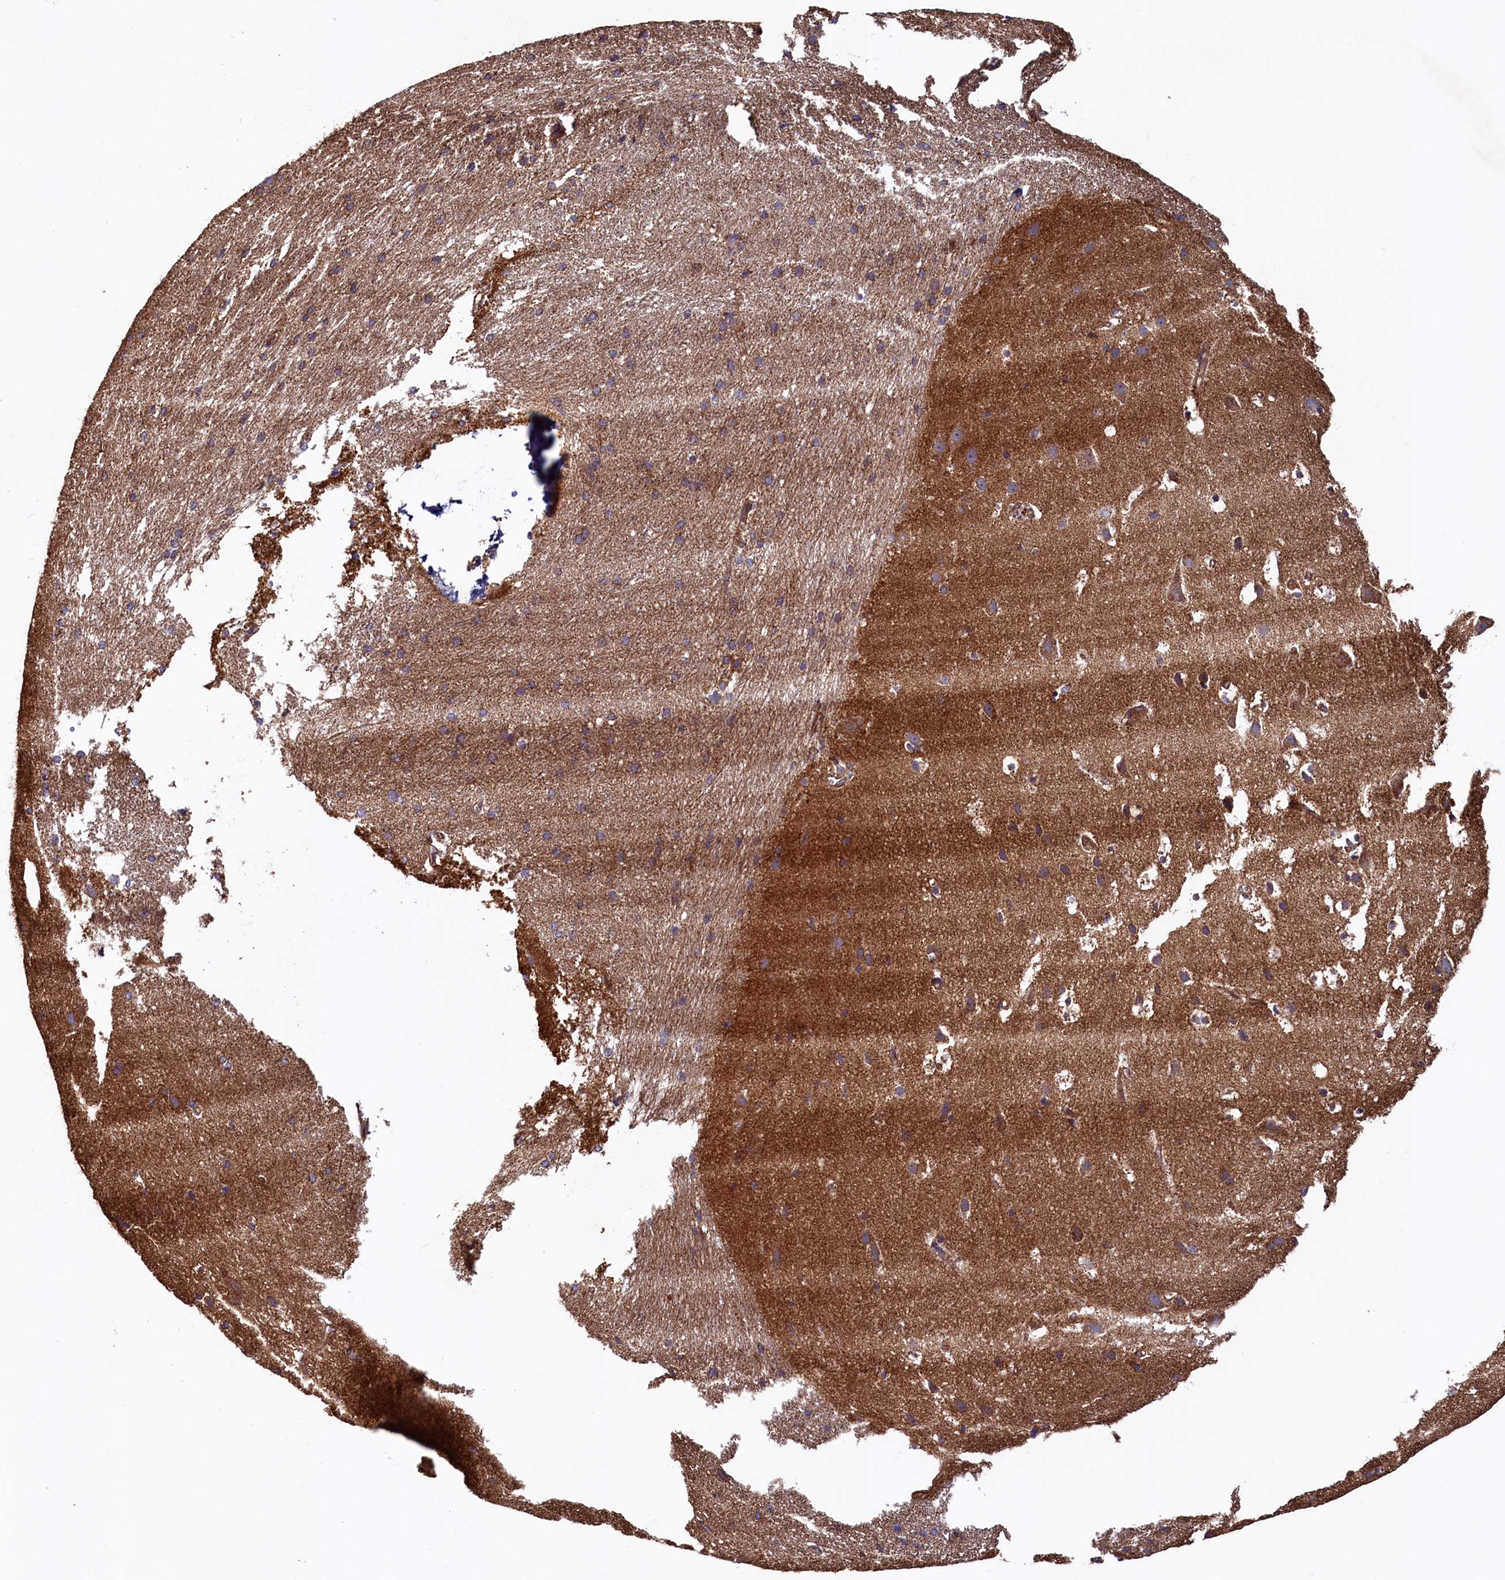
{"staining": {"intensity": "moderate", "quantity": ">75%", "location": "cytoplasmic/membranous"}, "tissue": "cerebral cortex", "cell_type": "Endothelial cells", "image_type": "normal", "snomed": [{"axis": "morphology", "description": "Normal tissue, NOS"}, {"axis": "topography", "description": "Cerebral cortex"}], "caption": "The image reveals immunohistochemical staining of normal cerebral cortex. There is moderate cytoplasmic/membranous expression is appreciated in about >75% of endothelial cells. Using DAB (brown) and hematoxylin (blue) stains, captured at high magnification using brightfield microscopy.", "gene": "UBE3B", "patient": {"sex": "male", "age": 54}}